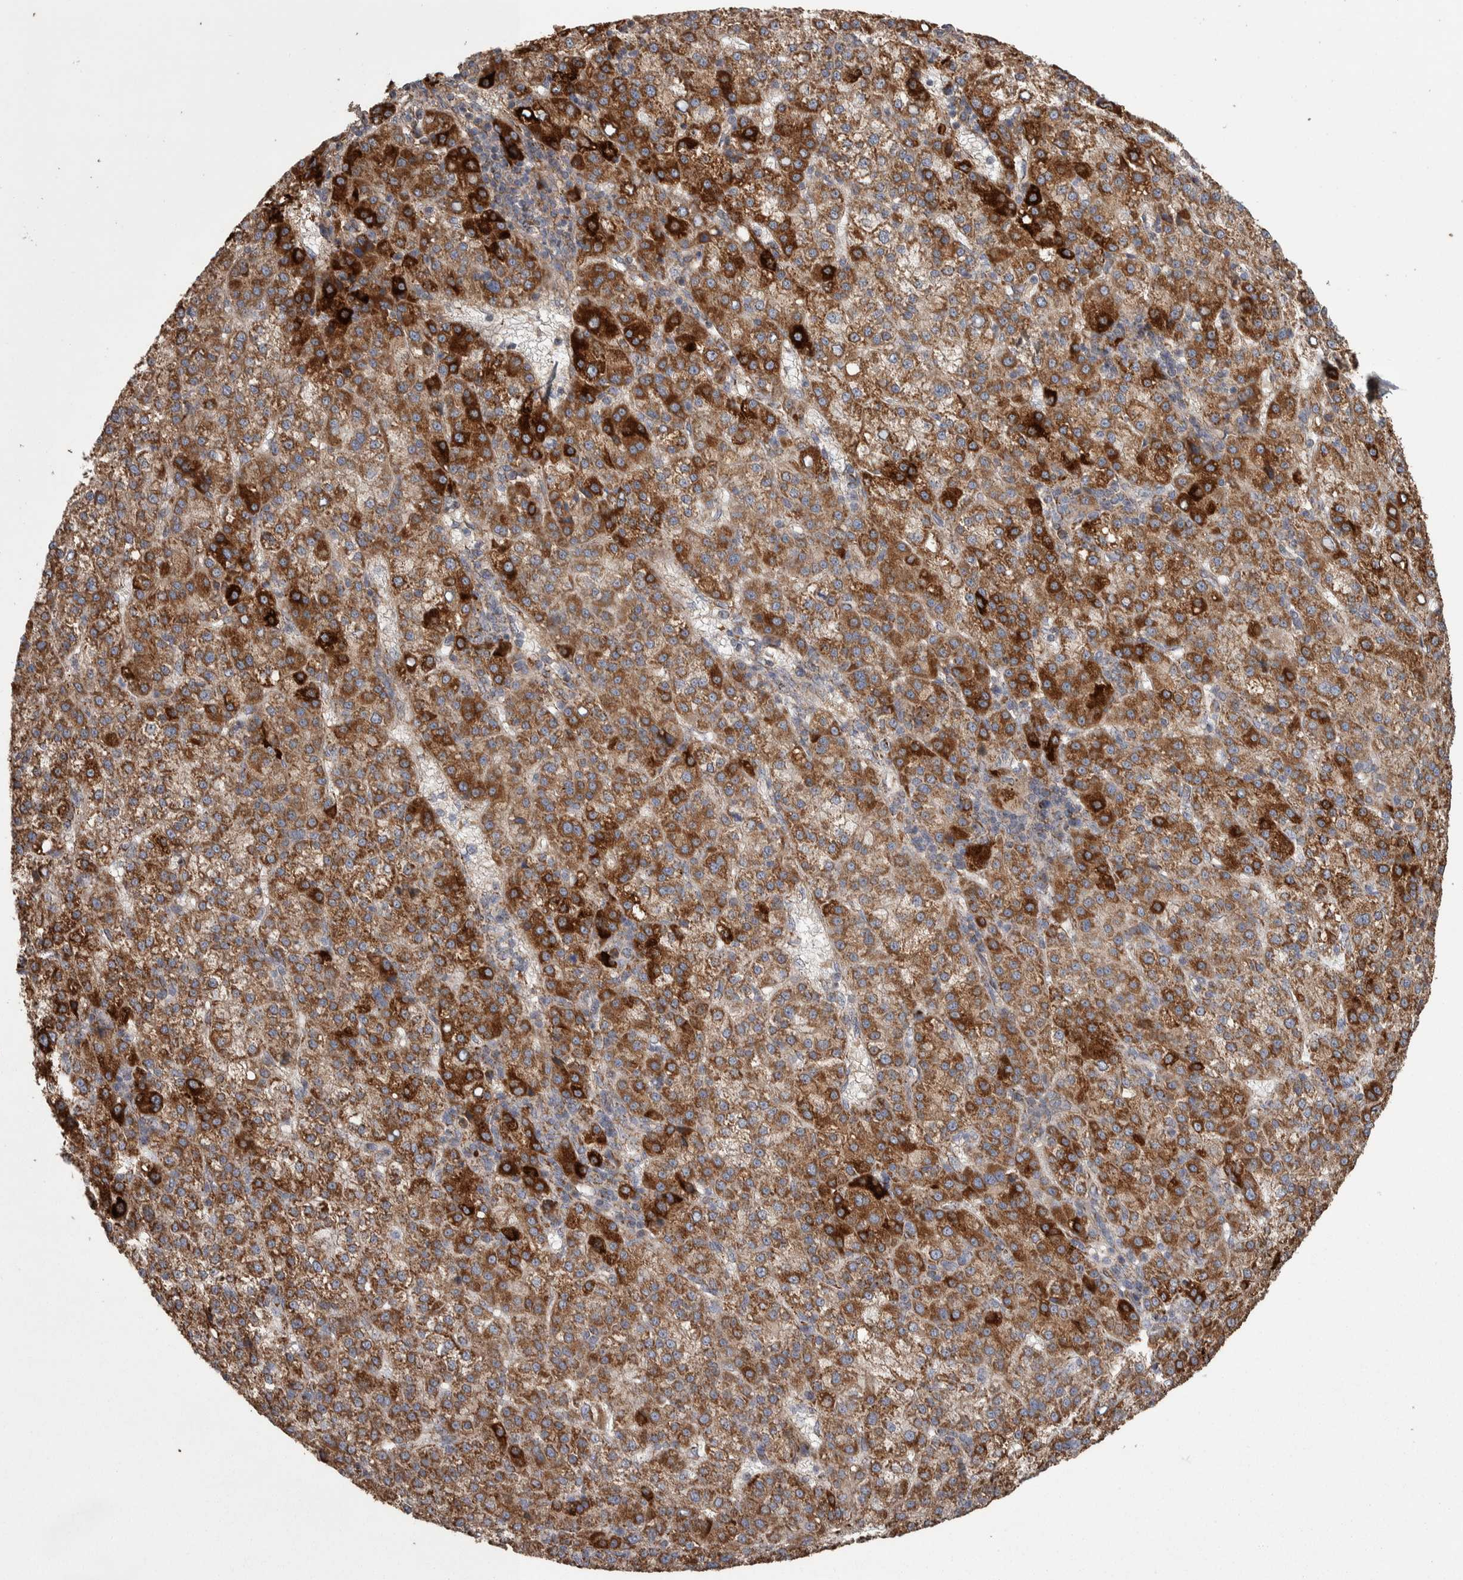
{"staining": {"intensity": "strong", "quantity": ">75%", "location": "cytoplasmic/membranous"}, "tissue": "liver cancer", "cell_type": "Tumor cells", "image_type": "cancer", "snomed": [{"axis": "morphology", "description": "Carcinoma, Hepatocellular, NOS"}, {"axis": "topography", "description": "Liver"}], "caption": "Liver cancer was stained to show a protein in brown. There is high levels of strong cytoplasmic/membranous expression in approximately >75% of tumor cells.", "gene": "SCO1", "patient": {"sex": "female", "age": 58}}